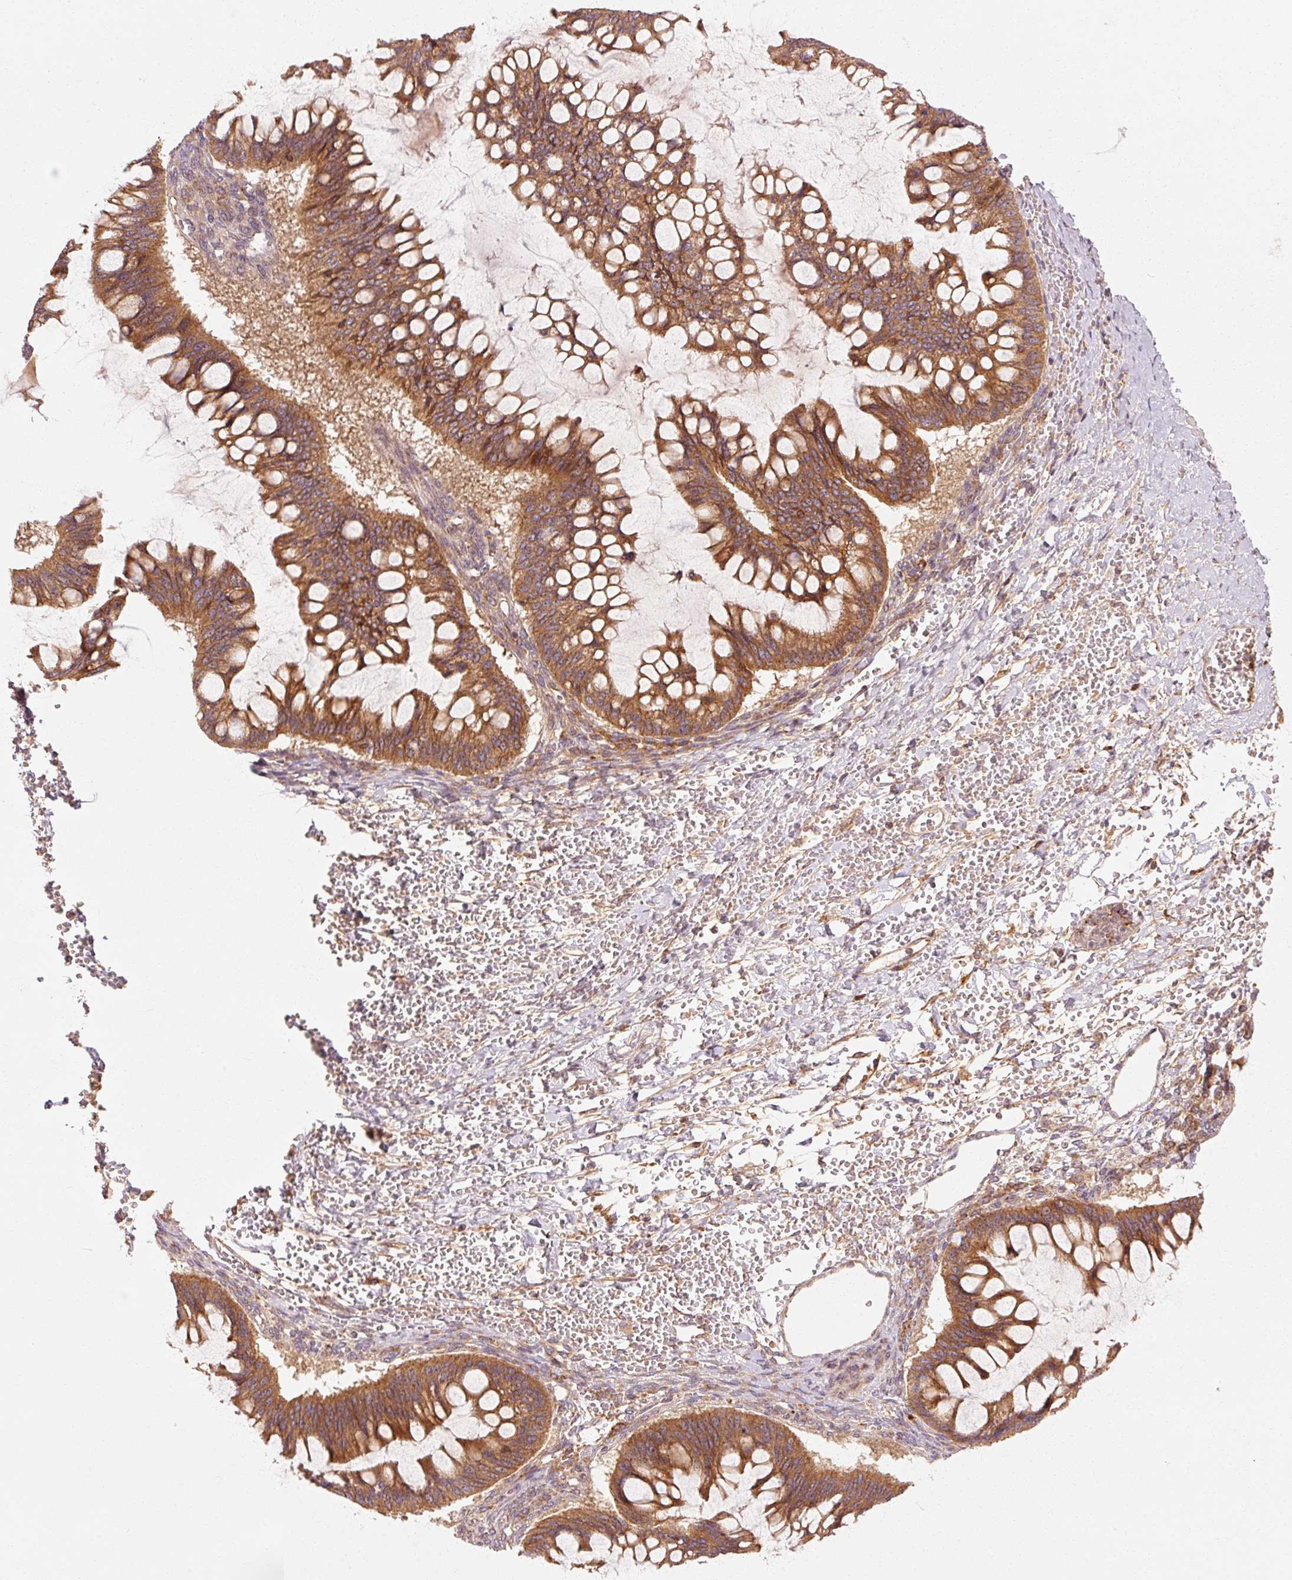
{"staining": {"intensity": "moderate", "quantity": ">75%", "location": "cytoplasmic/membranous"}, "tissue": "ovarian cancer", "cell_type": "Tumor cells", "image_type": "cancer", "snomed": [{"axis": "morphology", "description": "Cystadenocarcinoma, mucinous, NOS"}, {"axis": "topography", "description": "Ovary"}], "caption": "This histopathology image displays immunohistochemistry (IHC) staining of ovarian mucinous cystadenocarcinoma, with medium moderate cytoplasmic/membranous expression in approximately >75% of tumor cells.", "gene": "CTNNA1", "patient": {"sex": "female", "age": 73}}